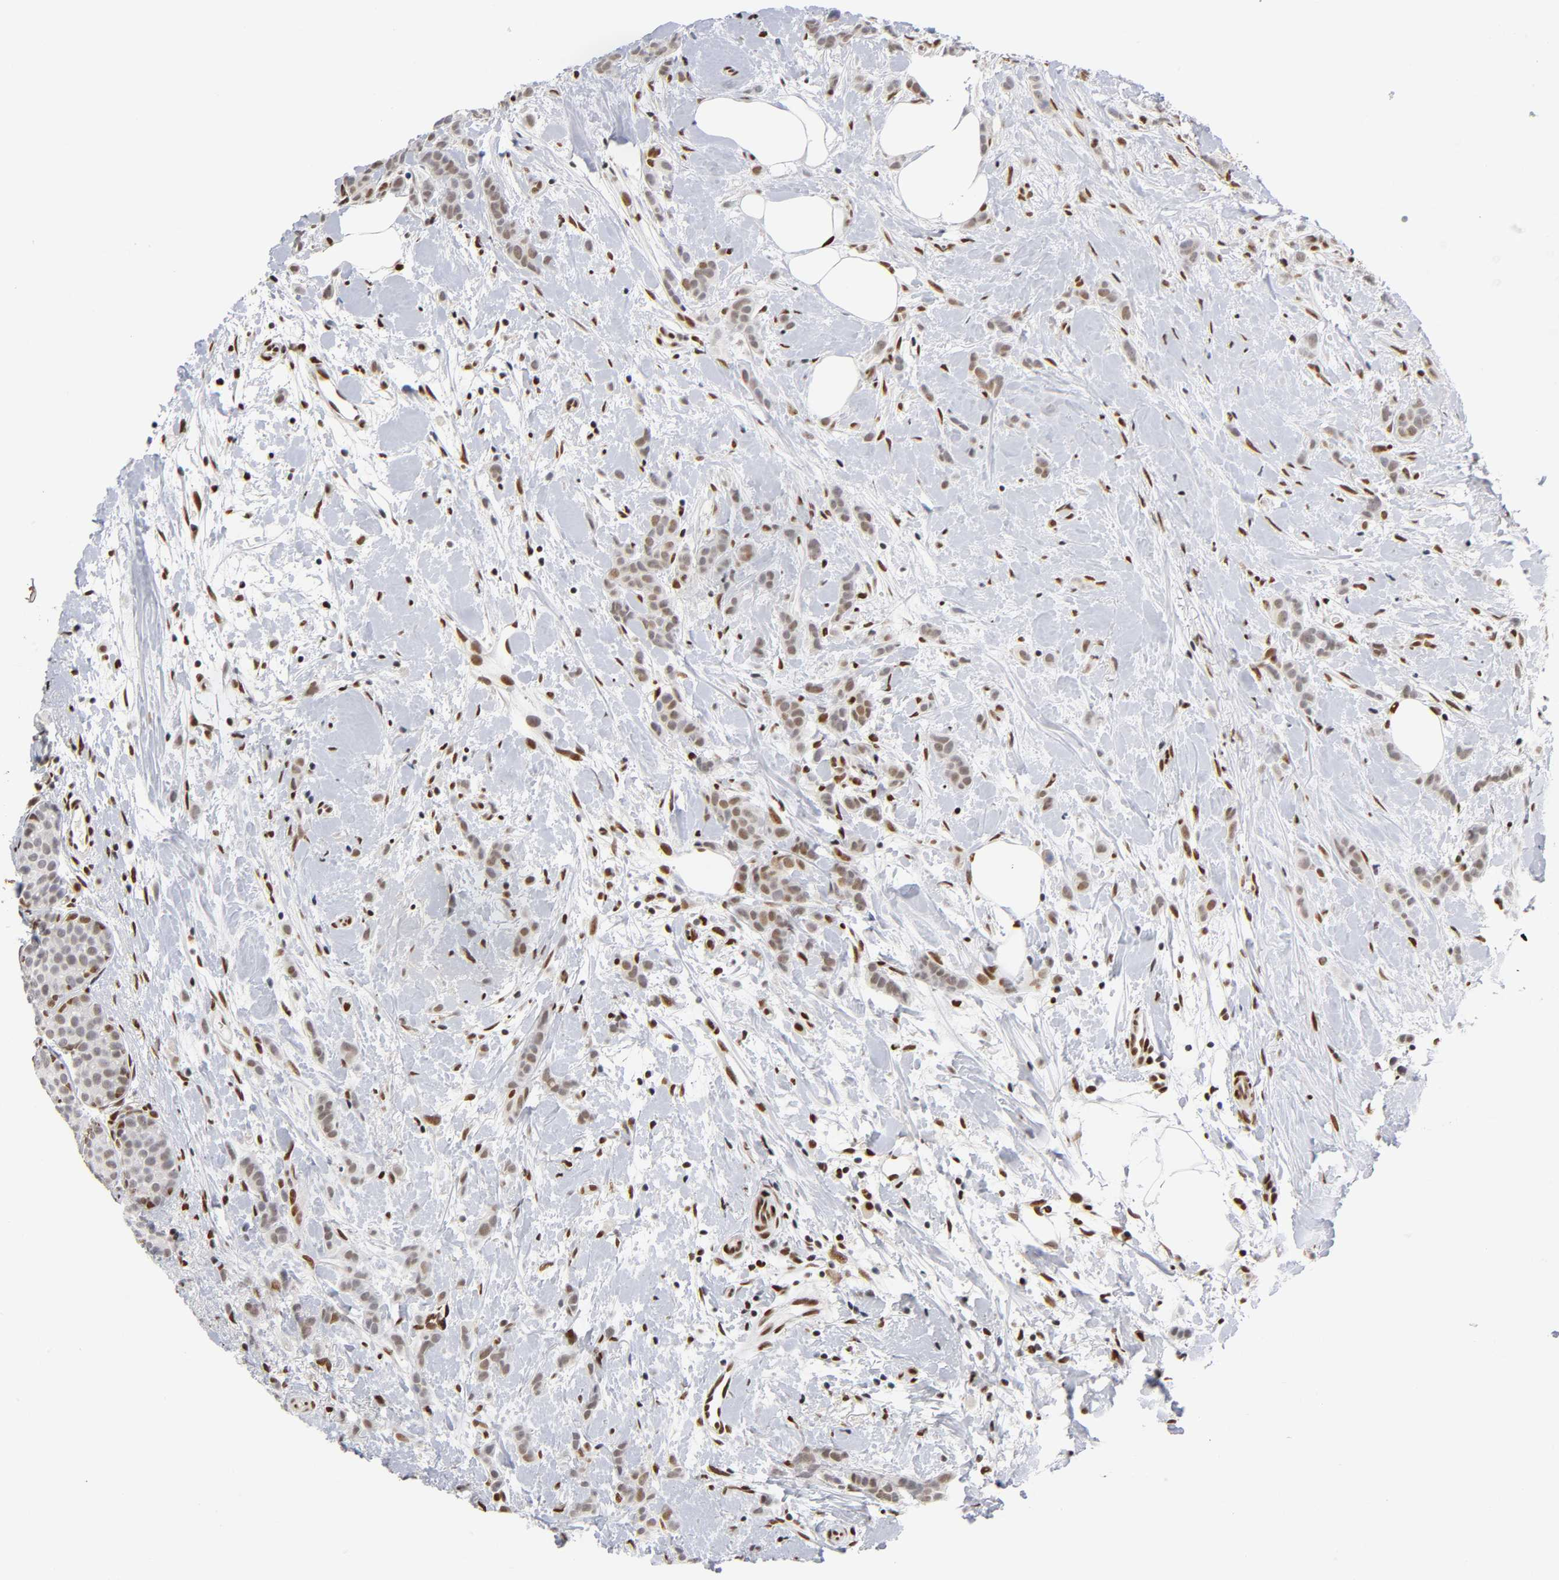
{"staining": {"intensity": "strong", "quantity": ">75%", "location": "nuclear"}, "tissue": "breast cancer", "cell_type": "Tumor cells", "image_type": "cancer", "snomed": [{"axis": "morphology", "description": "Lobular carcinoma, in situ"}, {"axis": "morphology", "description": "Lobular carcinoma"}, {"axis": "topography", "description": "Breast"}], "caption": "Breast cancer (lobular carcinoma) stained for a protein demonstrates strong nuclear positivity in tumor cells.", "gene": "NR3C1", "patient": {"sex": "female", "age": 41}}